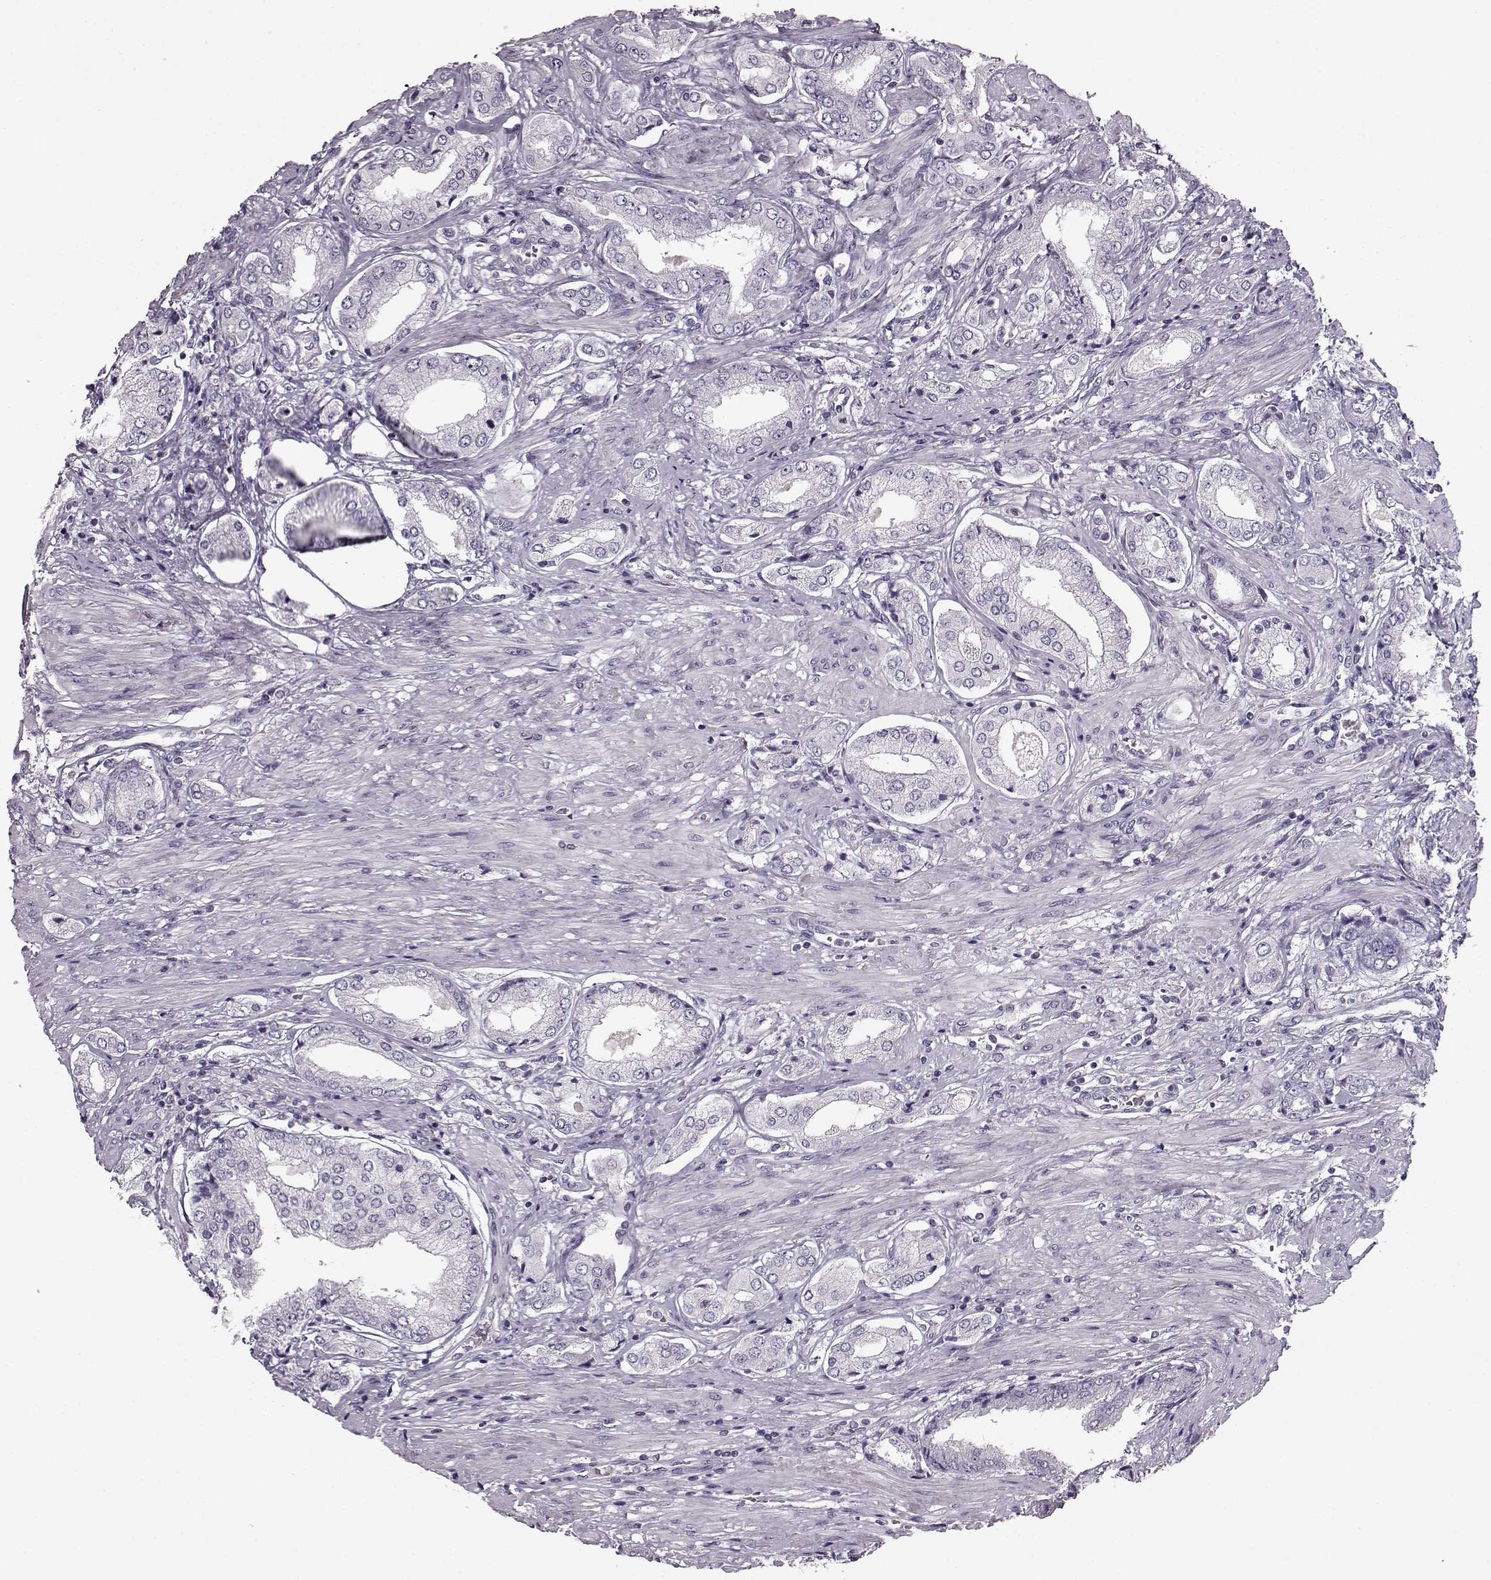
{"staining": {"intensity": "negative", "quantity": "none", "location": "none"}, "tissue": "prostate cancer", "cell_type": "Tumor cells", "image_type": "cancer", "snomed": [{"axis": "morphology", "description": "Adenocarcinoma, NOS"}, {"axis": "topography", "description": "Prostate"}], "caption": "High power microscopy photomicrograph of an immunohistochemistry micrograph of prostate cancer (adenocarcinoma), revealing no significant staining in tumor cells. Brightfield microscopy of immunohistochemistry stained with DAB (3,3'-diaminobenzidine) (brown) and hematoxylin (blue), captured at high magnification.", "gene": "RP1L1", "patient": {"sex": "male", "age": 63}}